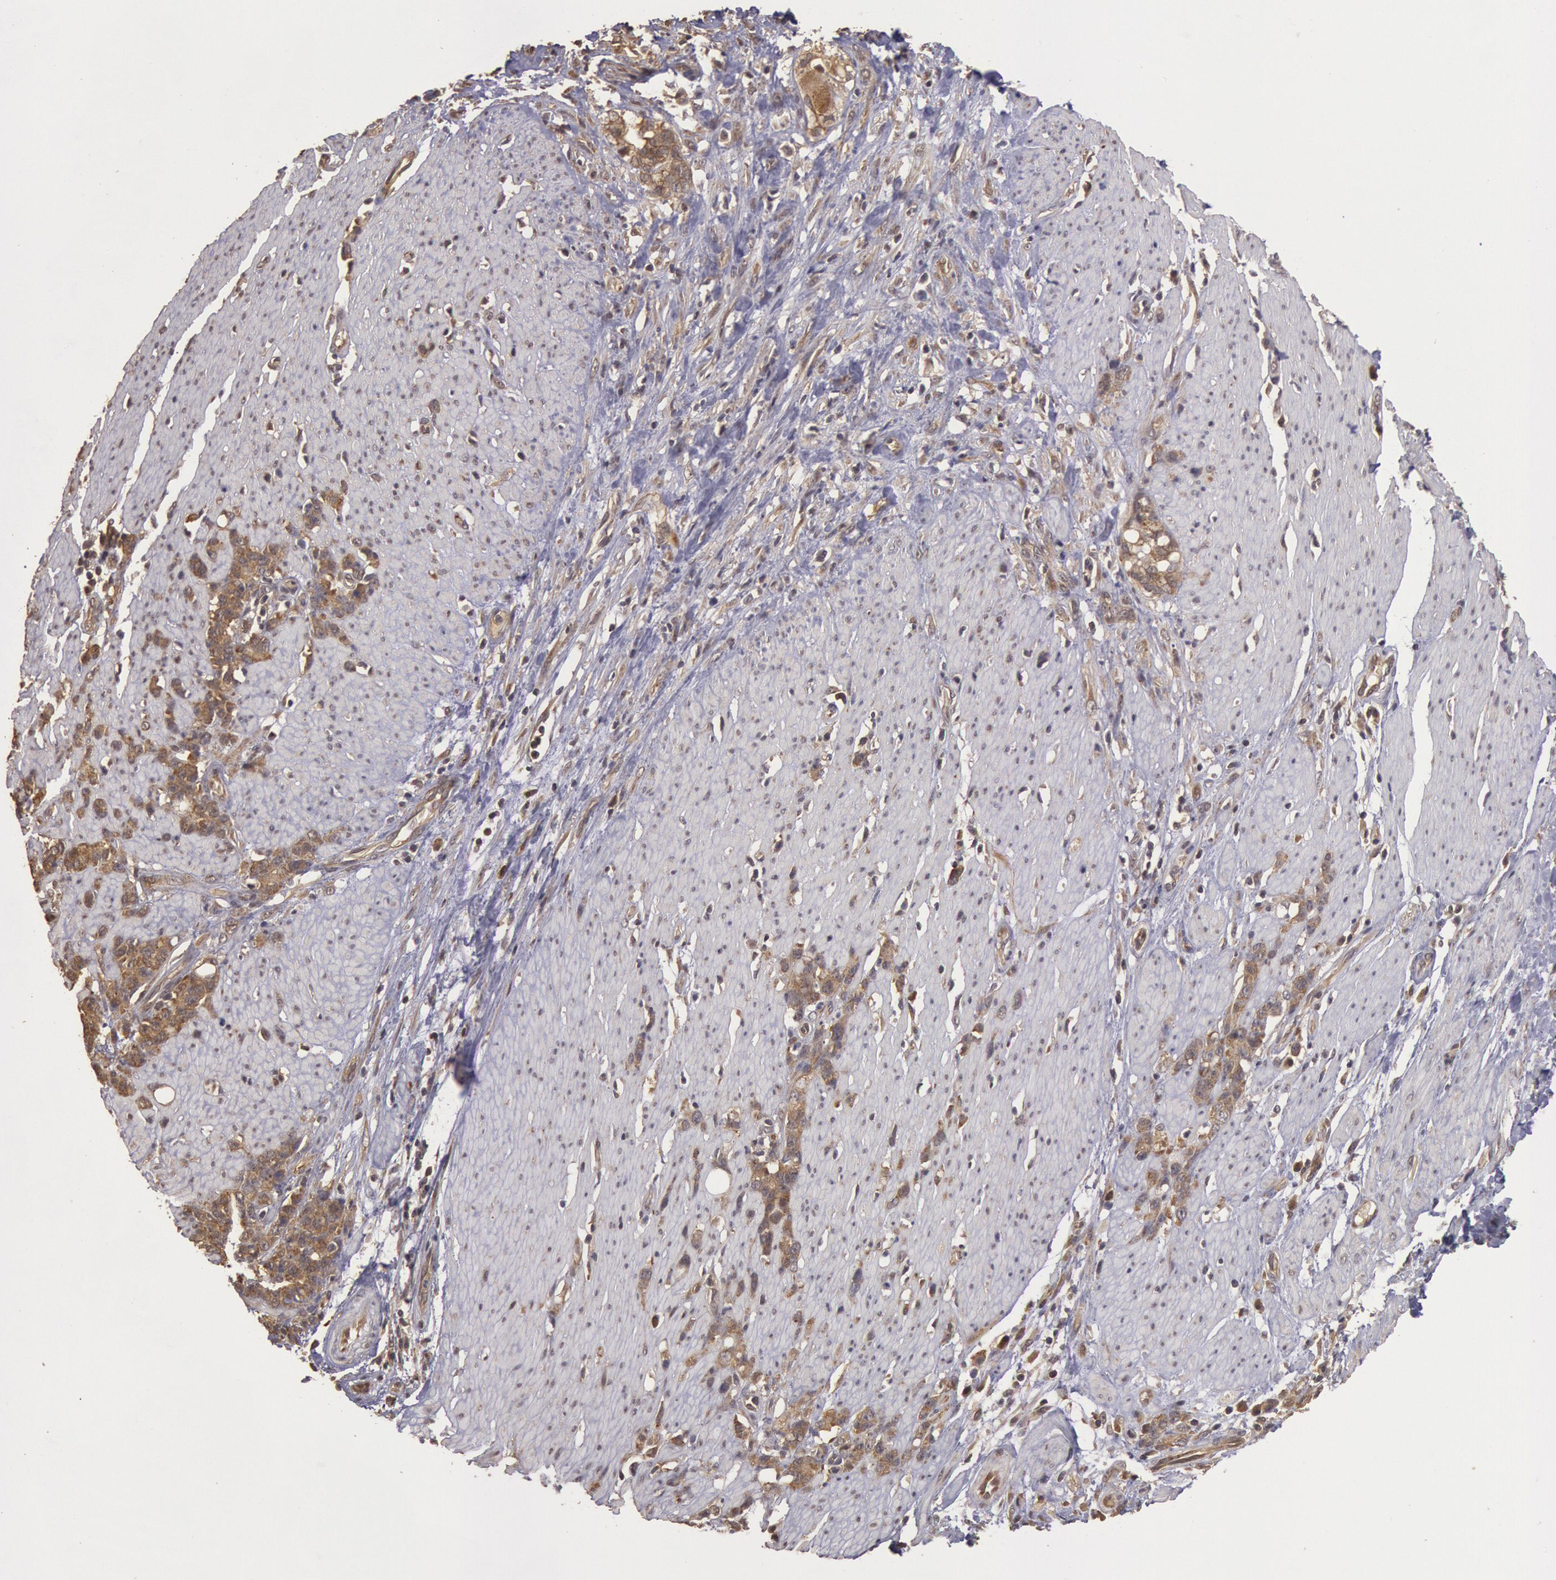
{"staining": {"intensity": "moderate", "quantity": ">75%", "location": "cytoplasmic/membranous"}, "tissue": "stomach cancer", "cell_type": "Tumor cells", "image_type": "cancer", "snomed": [{"axis": "morphology", "description": "Adenocarcinoma, NOS"}, {"axis": "topography", "description": "Stomach, lower"}], "caption": "There is medium levels of moderate cytoplasmic/membranous expression in tumor cells of stomach cancer, as demonstrated by immunohistochemical staining (brown color).", "gene": "USP14", "patient": {"sex": "male", "age": 88}}